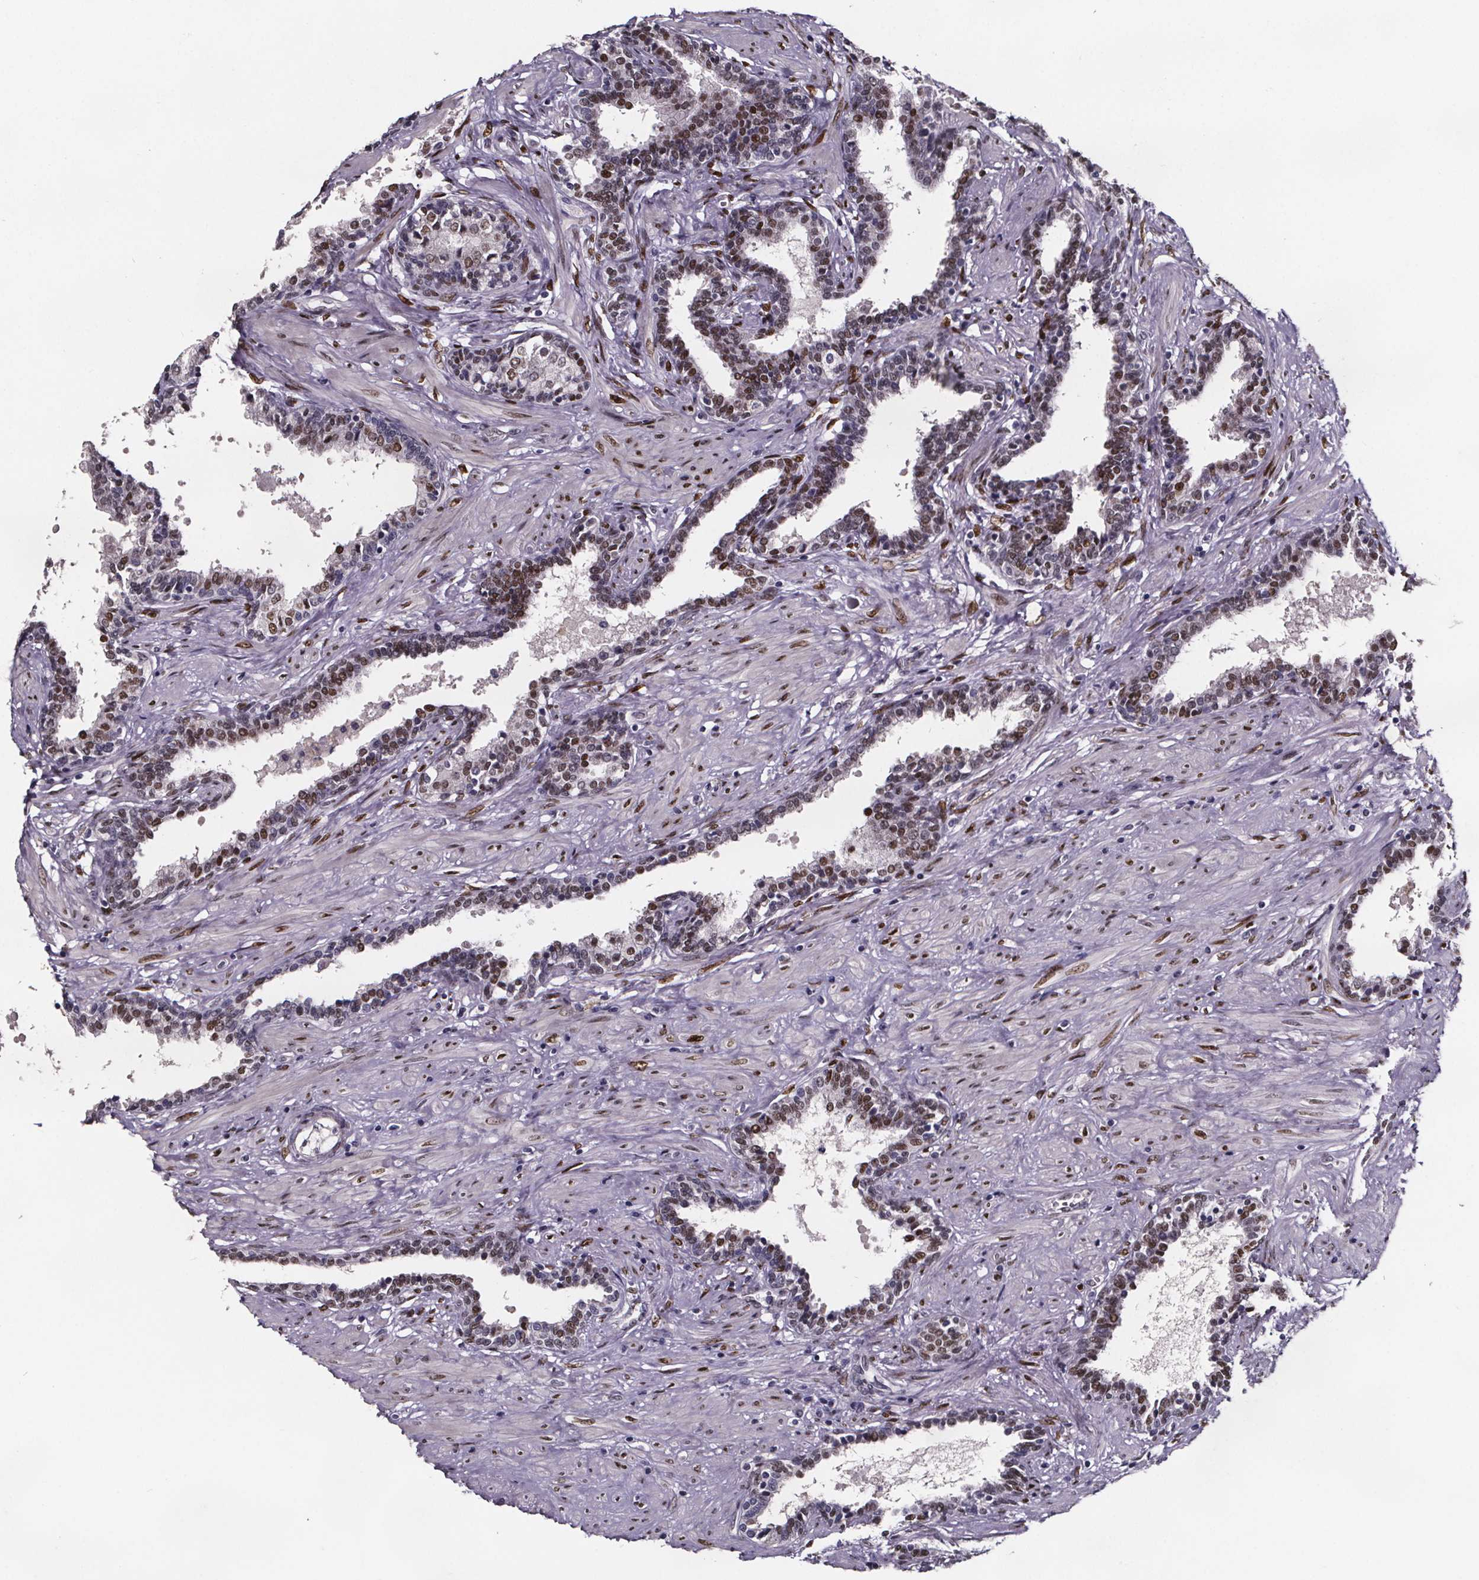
{"staining": {"intensity": "strong", "quantity": "25%-75%", "location": "nuclear"}, "tissue": "prostate", "cell_type": "Glandular cells", "image_type": "normal", "snomed": [{"axis": "morphology", "description": "Normal tissue, NOS"}, {"axis": "topography", "description": "Prostate"}], "caption": "An image of human prostate stained for a protein demonstrates strong nuclear brown staining in glandular cells. The staining was performed using DAB, with brown indicating positive protein expression. Nuclei are stained blue with hematoxylin.", "gene": "AR", "patient": {"sex": "male", "age": 55}}